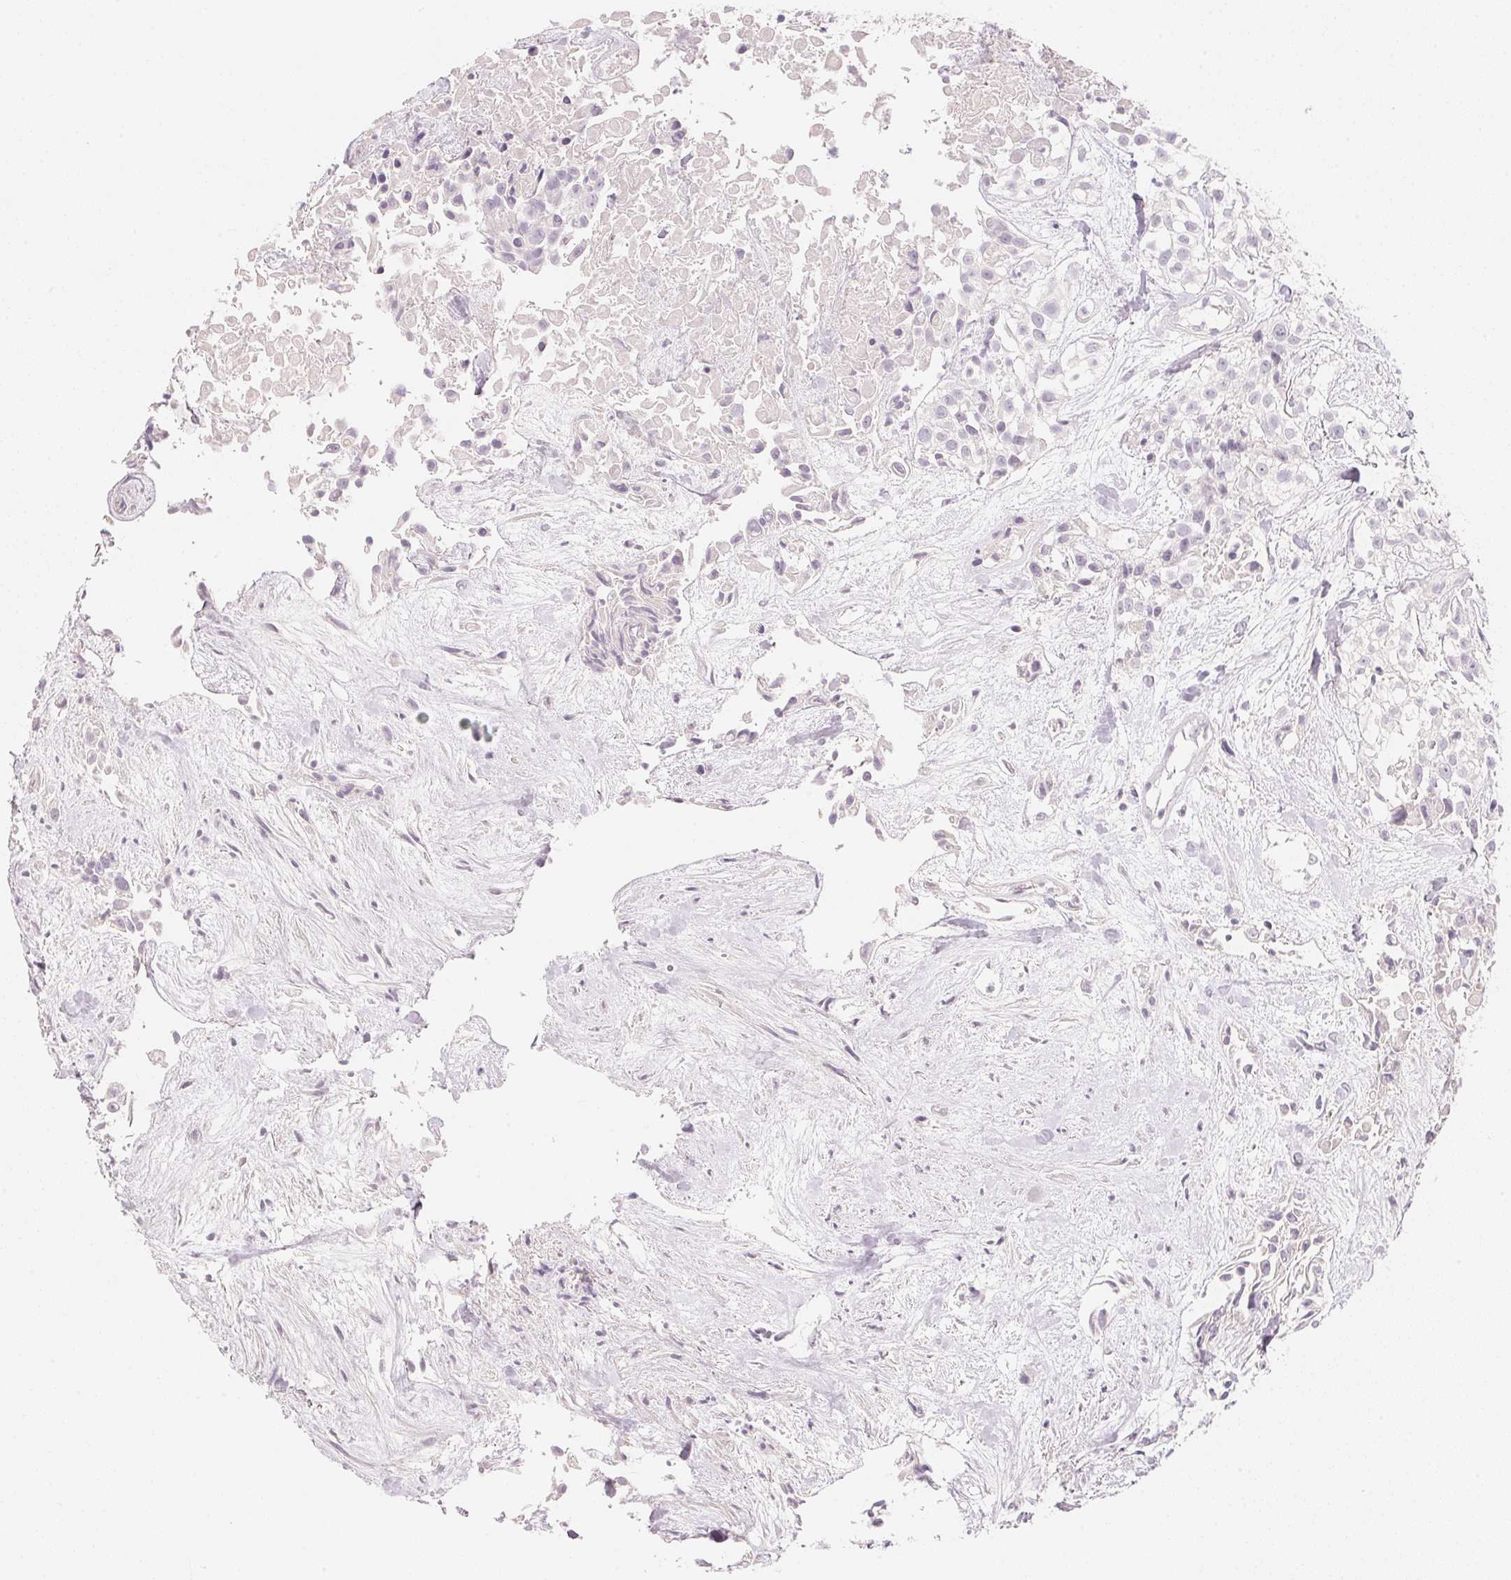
{"staining": {"intensity": "negative", "quantity": "none", "location": "none"}, "tissue": "urothelial cancer", "cell_type": "Tumor cells", "image_type": "cancer", "snomed": [{"axis": "morphology", "description": "Urothelial carcinoma, High grade"}, {"axis": "topography", "description": "Urinary bladder"}], "caption": "This micrograph is of high-grade urothelial carcinoma stained with IHC to label a protein in brown with the nuclei are counter-stained blue. There is no expression in tumor cells.", "gene": "MCOLN3", "patient": {"sex": "male", "age": 56}}